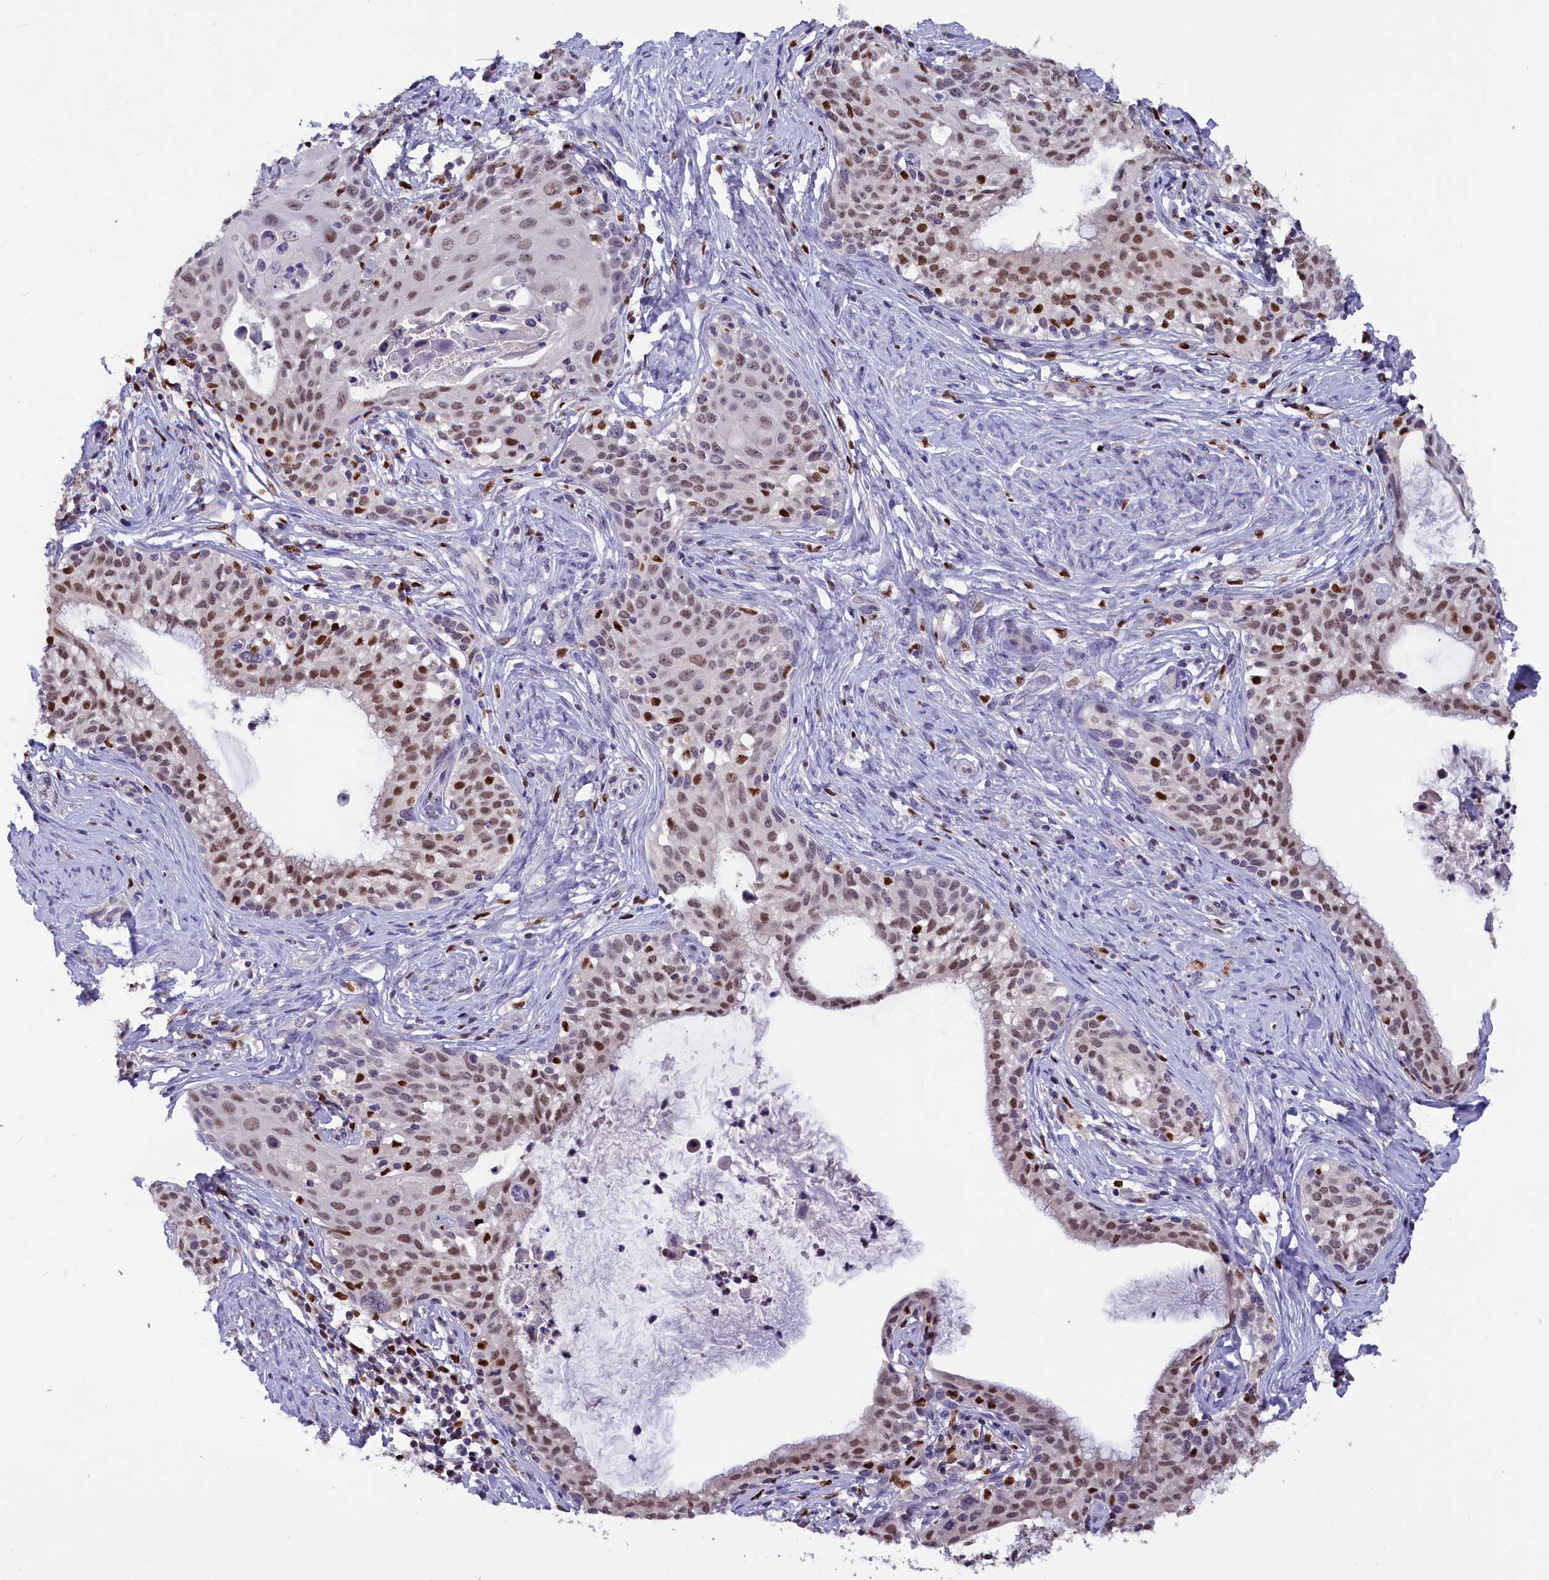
{"staining": {"intensity": "moderate", "quantity": ">75%", "location": "nuclear"}, "tissue": "cervical cancer", "cell_type": "Tumor cells", "image_type": "cancer", "snomed": [{"axis": "morphology", "description": "Squamous cell carcinoma, NOS"}, {"axis": "morphology", "description": "Adenocarcinoma, NOS"}, {"axis": "topography", "description": "Cervix"}], "caption": "Tumor cells show medium levels of moderate nuclear positivity in approximately >75% of cells in human cervical cancer (adenocarcinoma).", "gene": "BTBD9", "patient": {"sex": "female", "age": 52}}